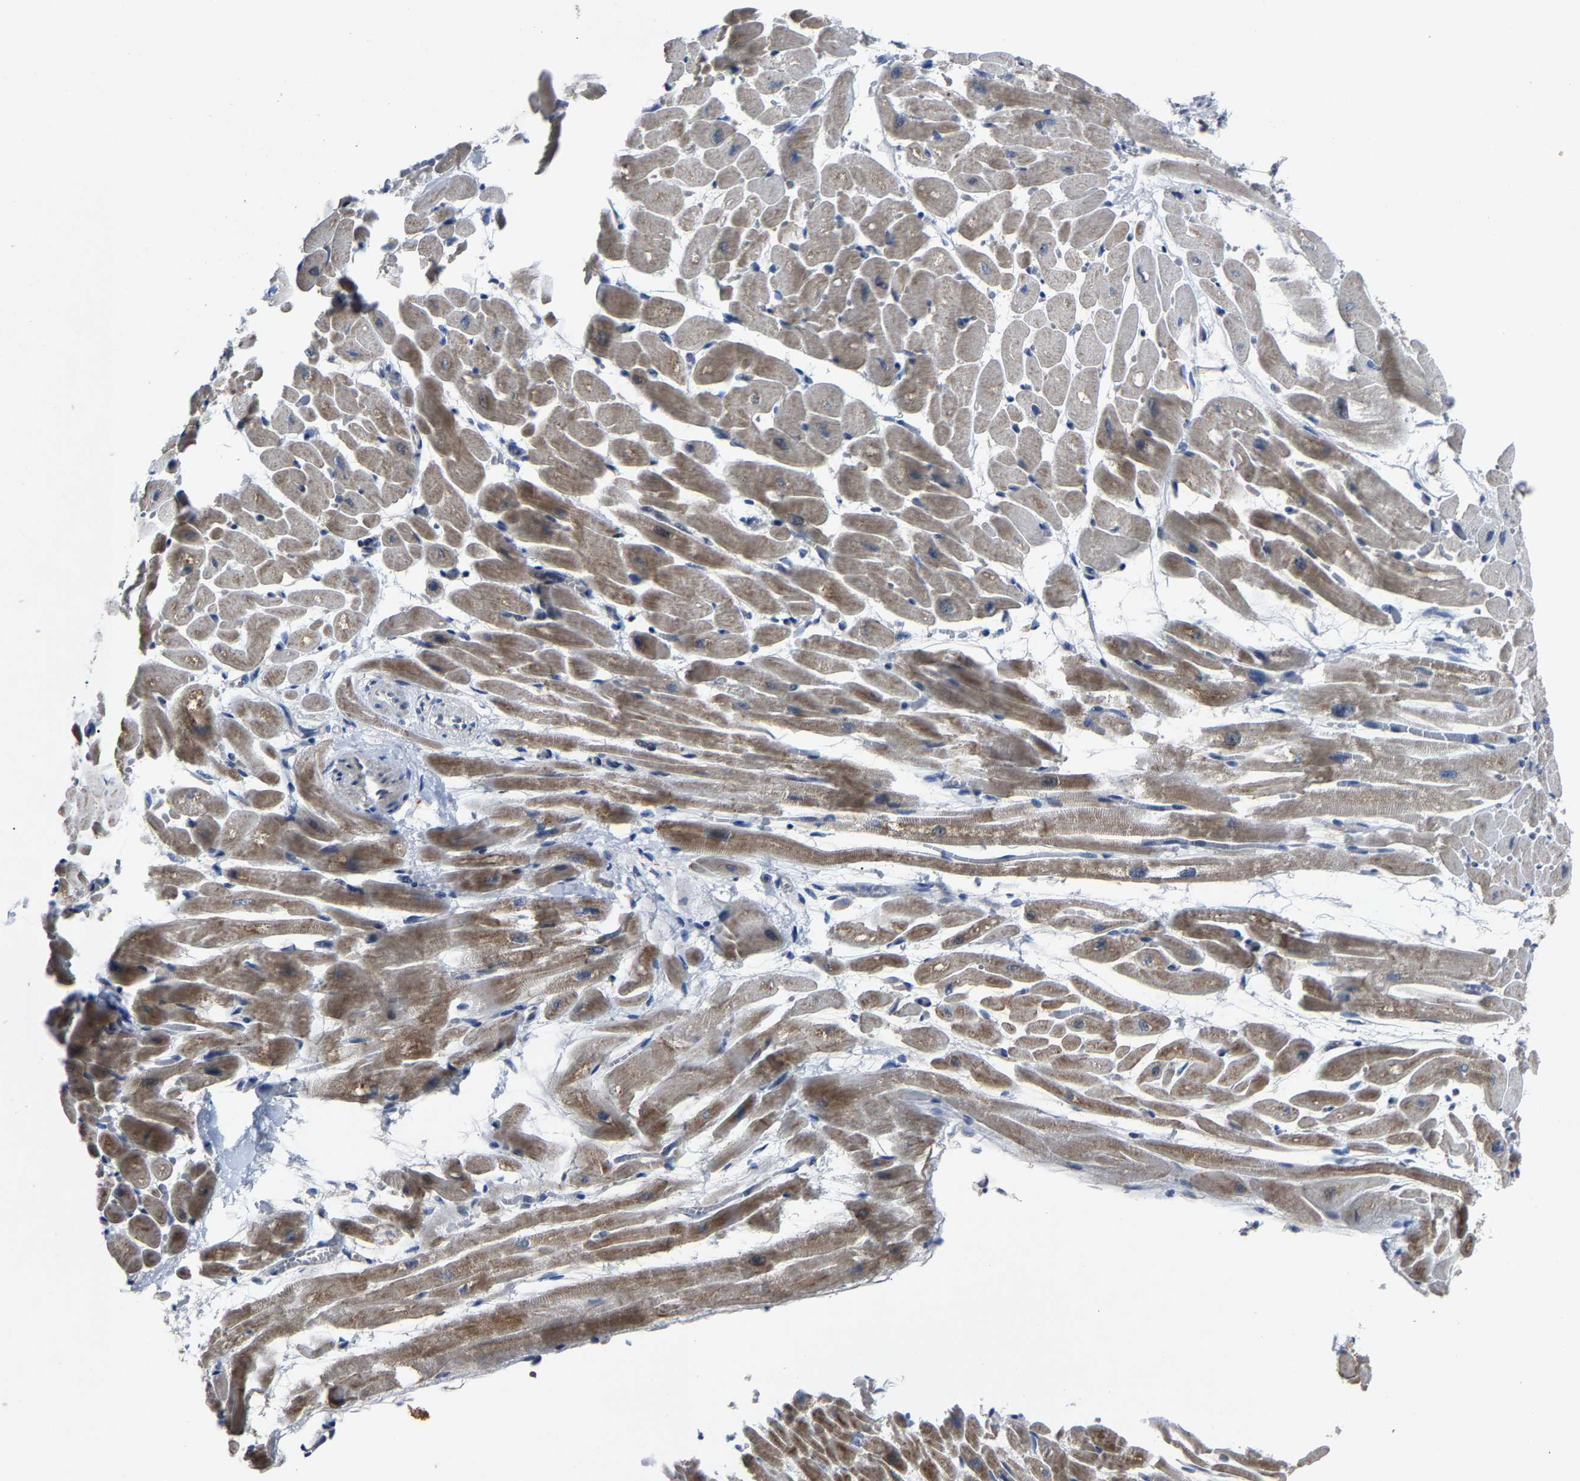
{"staining": {"intensity": "moderate", "quantity": "25%-75%", "location": "cytoplasmic/membranous,nuclear"}, "tissue": "heart muscle", "cell_type": "Cardiomyocytes", "image_type": "normal", "snomed": [{"axis": "morphology", "description": "Normal tissue, NOS"}, {"axis": "topography", "description": "Heart"}], "caption": "This image displays immunohistochemistry (IHC) staining of unremarkable human heart muscle, with medium moderate cytoplasmic/membranous,nuclear staining in about 25%-75% of cardiomyocytes.", "gene": "LSM8", "patient": {"sex": "male", "age": 45}}